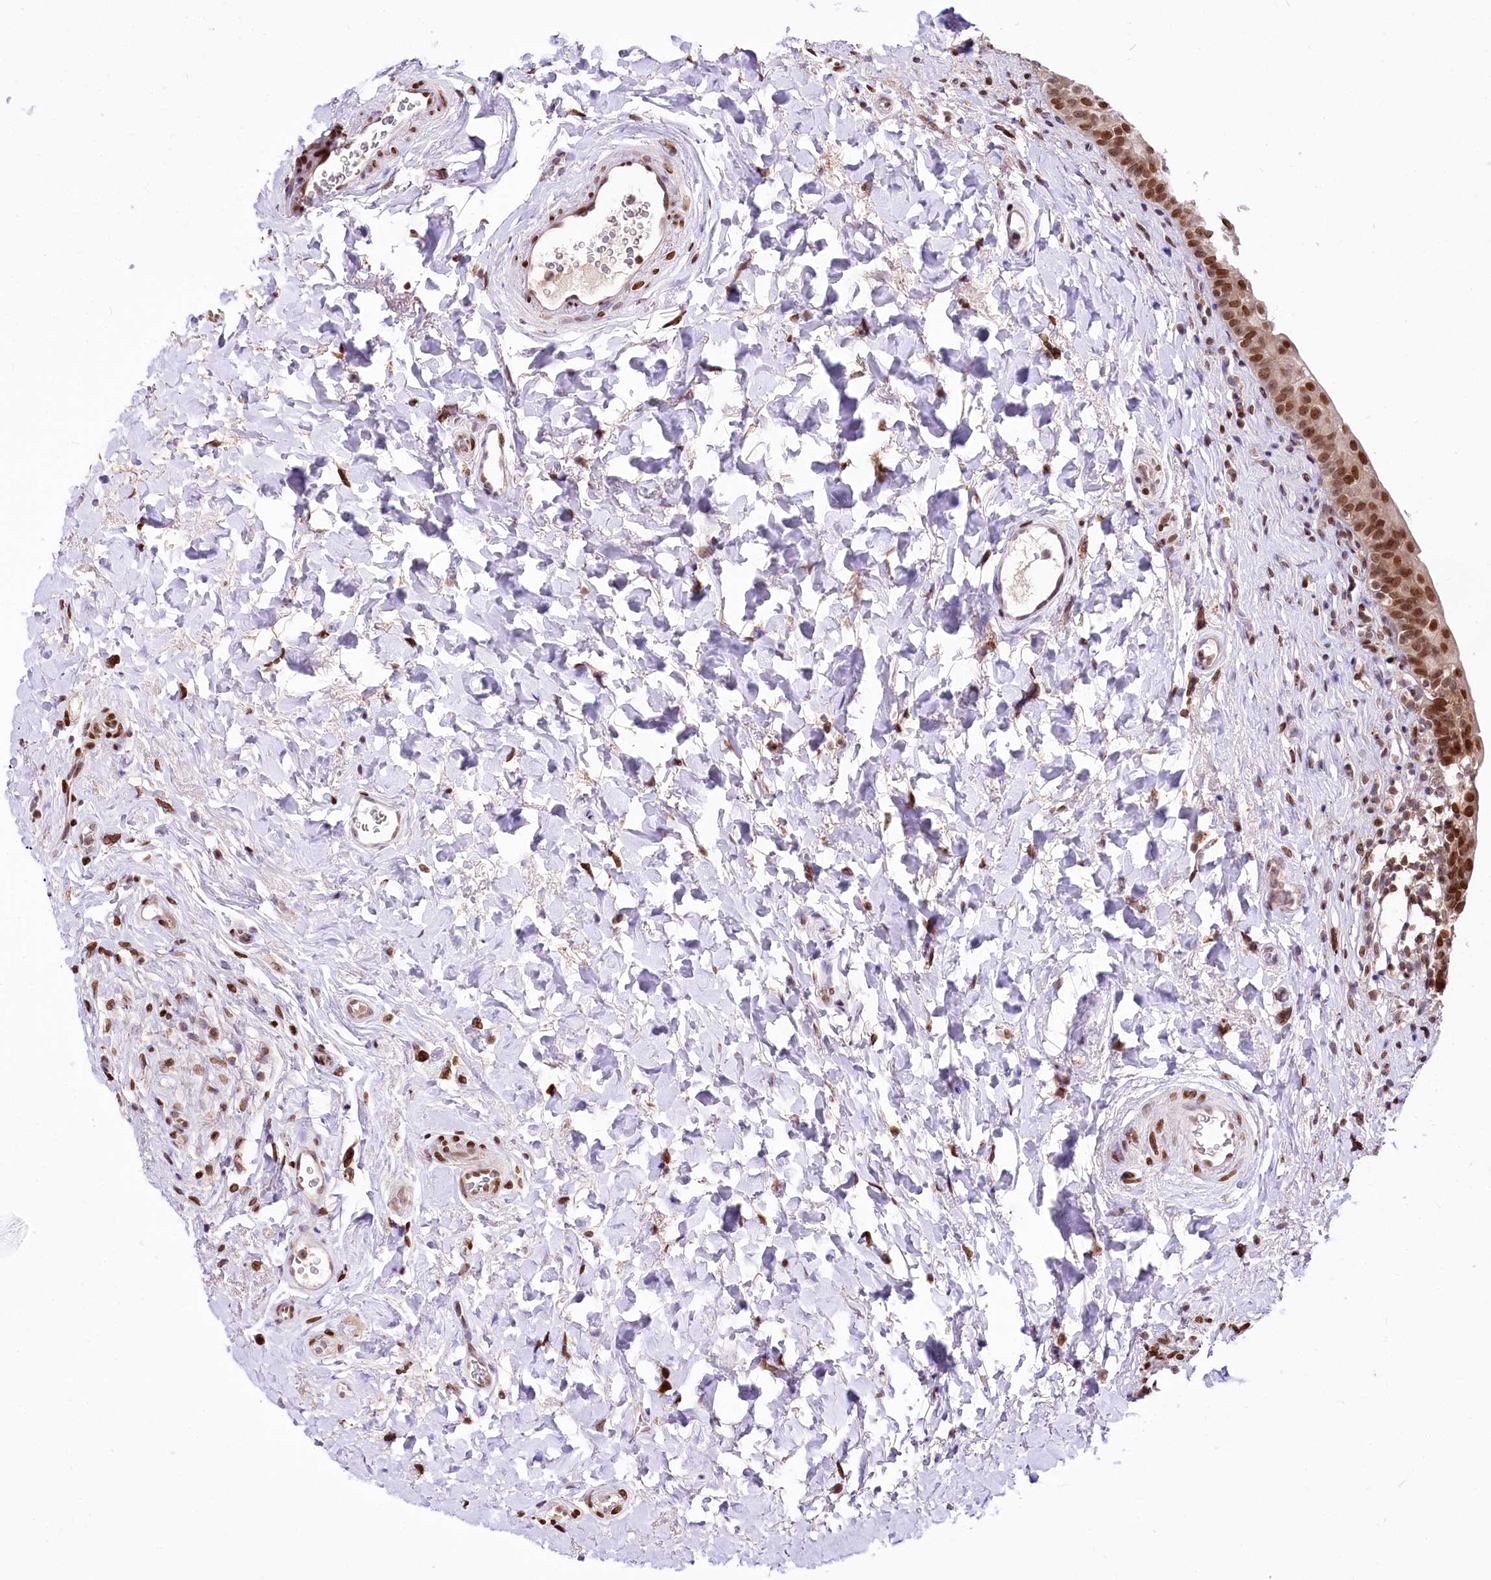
{"staining": {"intensity": "strong", "quantity": ">75%", "location": "nuclear"}, "tissue": "urinary bladder", "cell_type": "Urothelial cells", "image_type": "normal", "snomed": [{"axis": "morphology", "description": "Normal tissue, NOS"}, {"axis": "topography", "description": "Urinary bladder"}], "caption": "Immunohistochemical staining of normal urinary bladder shows >75% levels of strong nuclear protein expression in approximately >75% of urothelial cells.", "gene": "ZFYVE27", "patient": {"sex": "male", "age": 83}}